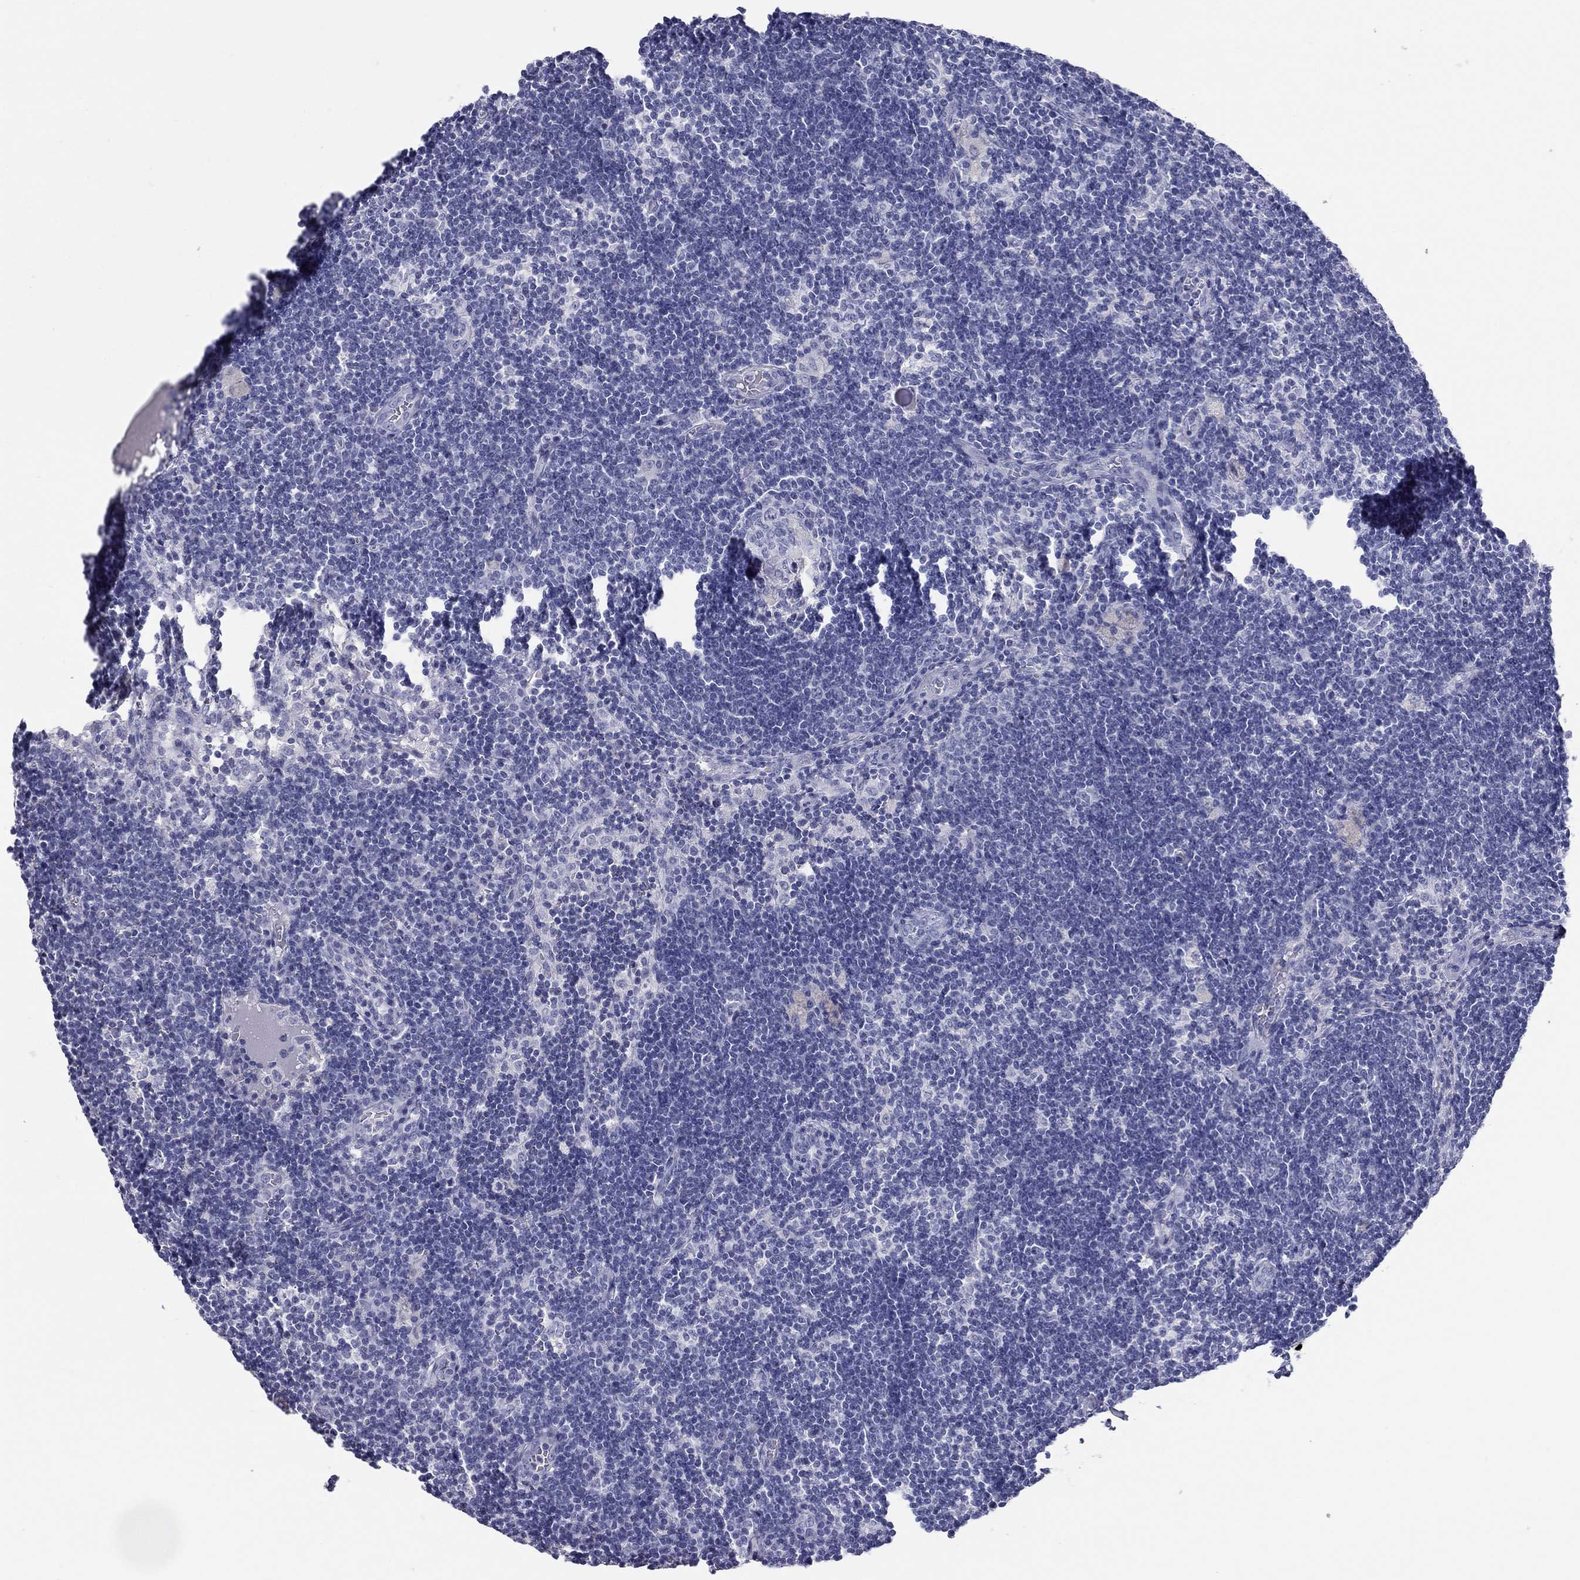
{"staining": {"intensity": "negative", "quantity": "none", "location": "none"}, "tissue": "lymph node", "cell_type": "Non-germinal center cells", "image_type": "normal", "snomed": [{"axis": "morphology", "description": "Normal tissue, NOS"}, {"axis": "morphology", "description": "Adenocarcinoma, NOS"}, {"axis": "topography", "description": "Lymph node"}, {"axis": "topography", "description": "Pancreas"}], "caption": "Image shows no significant protein staining in non-germinal center cells of unremarkable lymph node.", "gene": "NPPA", "patient": {"sex": "female", "age": 58}}